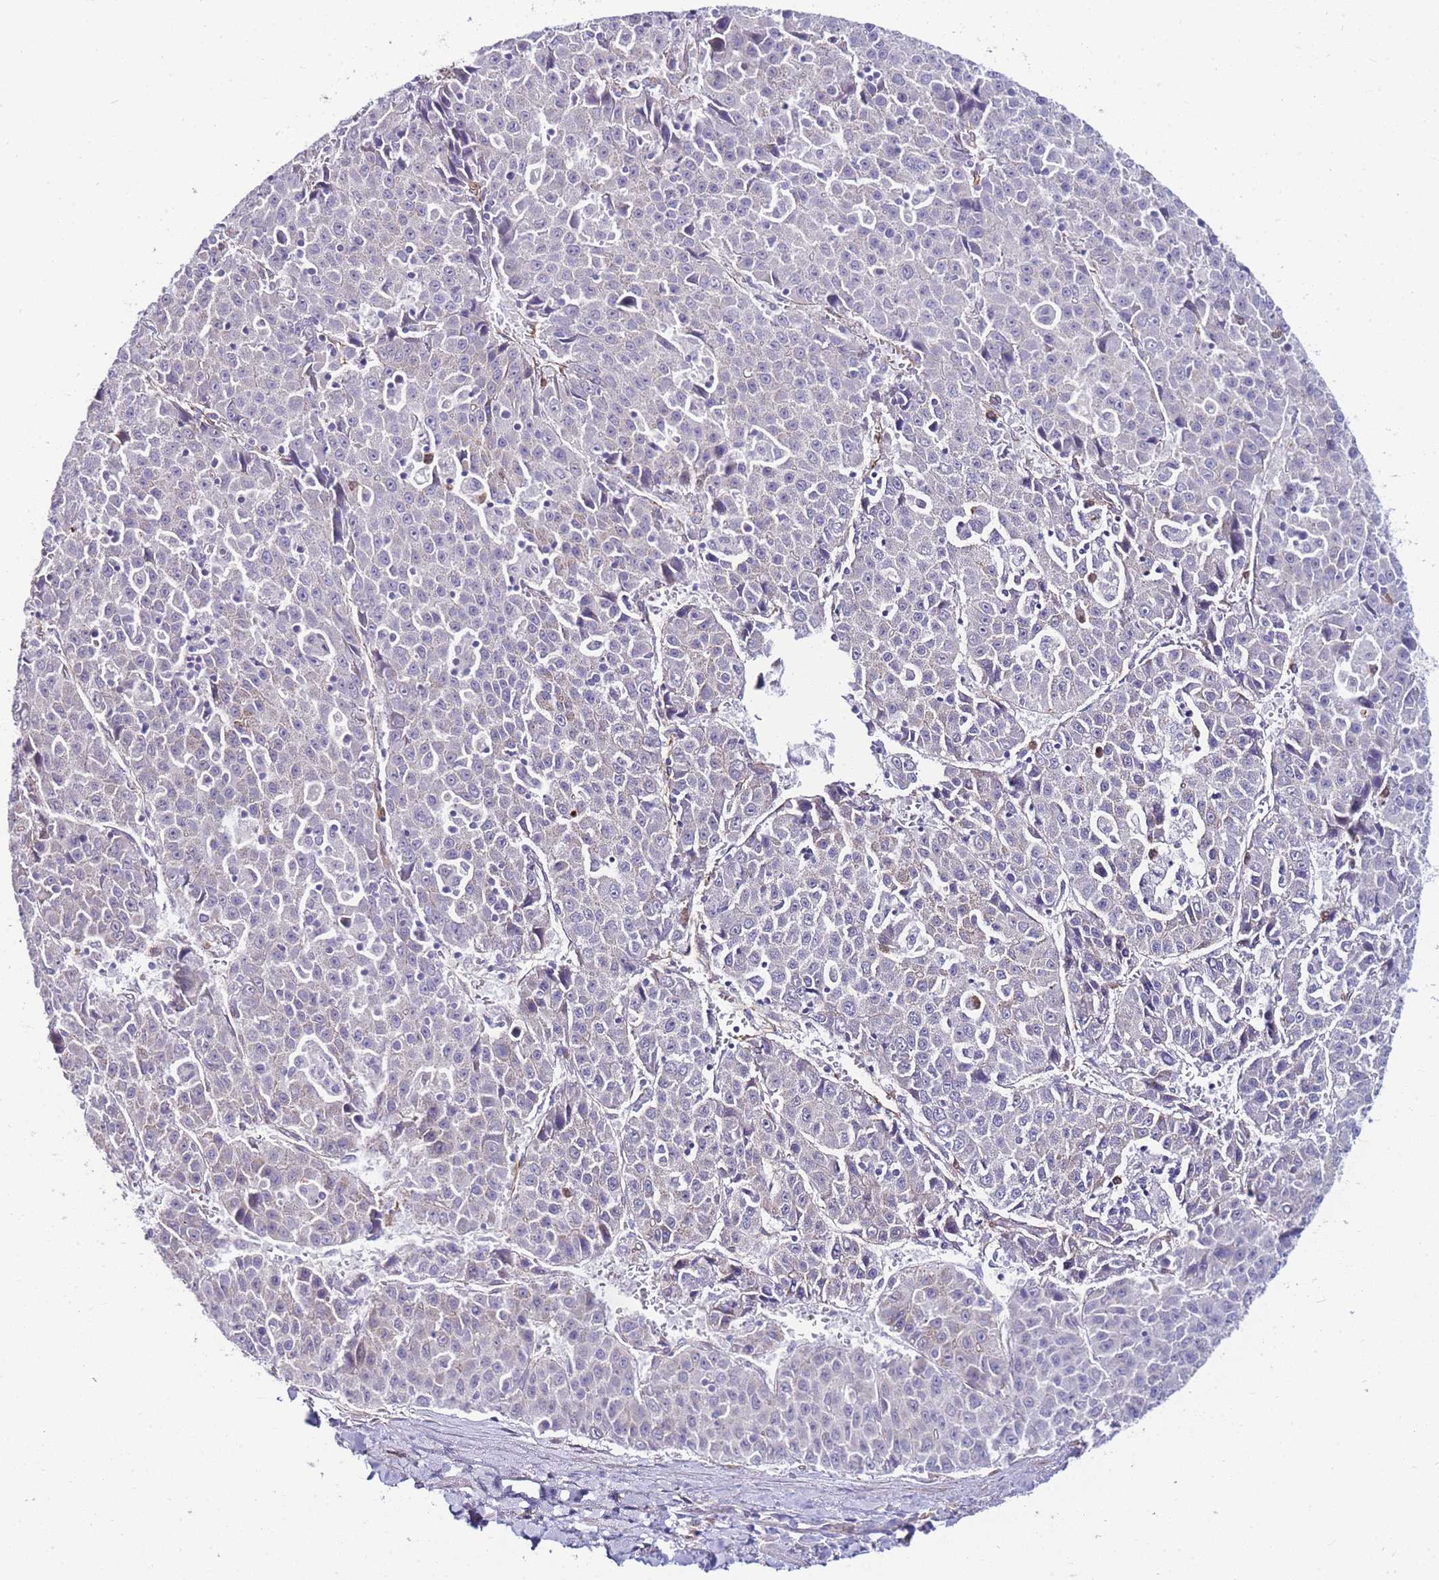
{"staining": {"intensity": "negative", "quantity": "none", "location": "none"}, "tissue": "liver cancer", "cell_type": "Tumor cells", "image_type": "cancer", "snomed": [{"axis": "morphology", "description": "Carcinoma, Hepatocellular, NOS"}, {"axis": "topography", "description": "Liver"}], "caption": "Immunohistochemistry (IHC) of liver cancer (hepatocellular carcinoma) exhibits no positivity in tumor cells. Brightfield microscopy of immunohistochemistry stained with DAB (3,3'-diaminobenzidine) (brown) and hematoxylin (blue), captured at high magnification.", "gene": "PDCD7", "patient": {"sex": "female", "age": 53}}